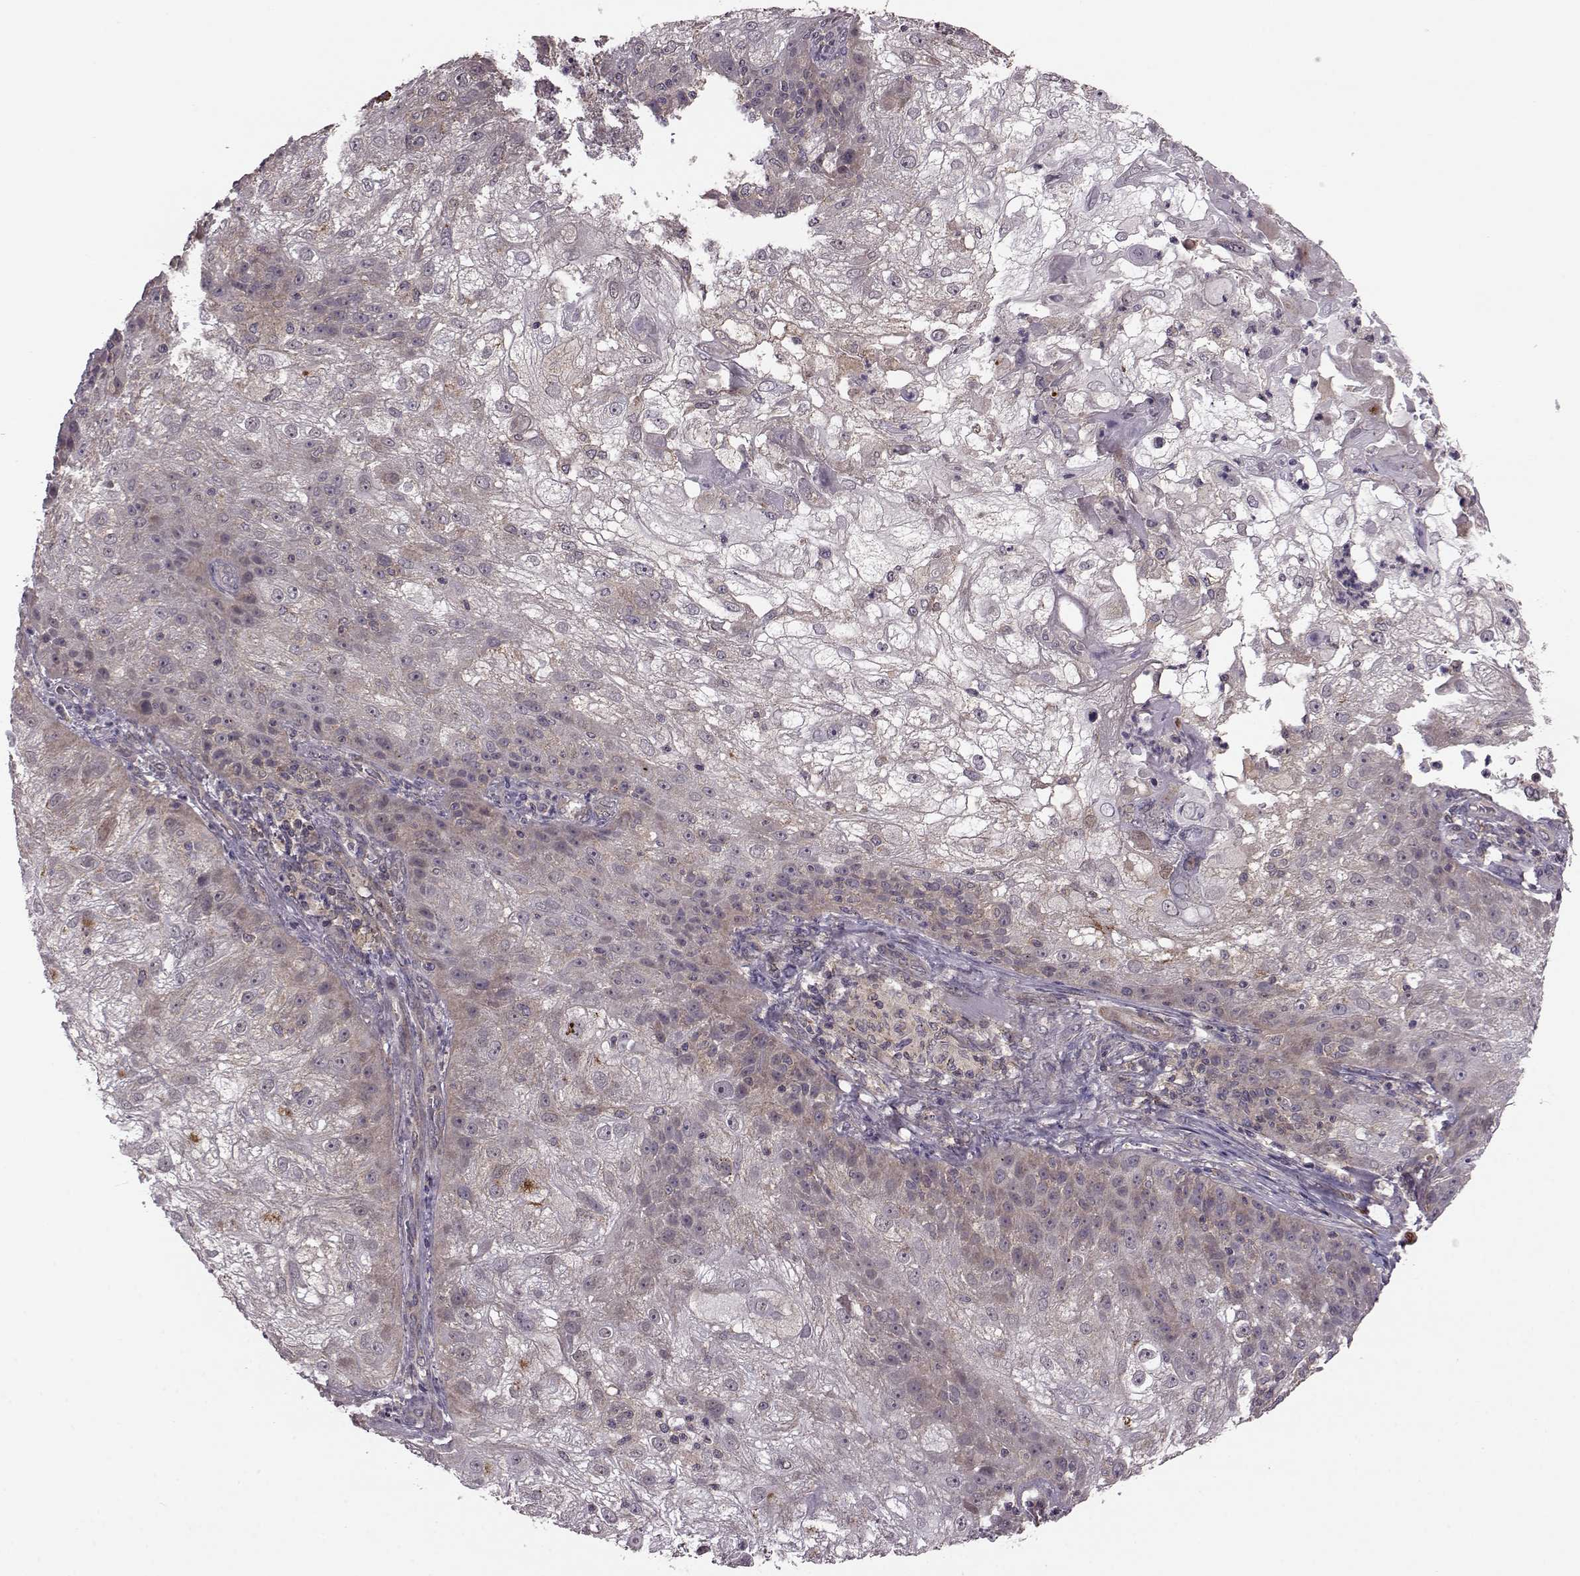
{"staining": {"intensity": "moderate", "quantity": "25%-75%", "location": "cytoplasmic/membranous"}, "tissue": "skin cancer", "cell_type": "Tumor cells", "image_type": "cancer", "snomed": [{"axis": "morphology", "description": "Normal tissue, NOS"}, {"axis": "morphology", "description": "Squamous cell carcinoma, NOS"}, {"axis": "topography", "description": "Skin"}], "caption": "Skin cancer (squamous cell carcinoma) tissue displays moderate cytoplasmic/membranous expression in about 25%-75% of tumor cells", "gene": "FNIP2", "patient": {"sex": "female", "age": 83}}